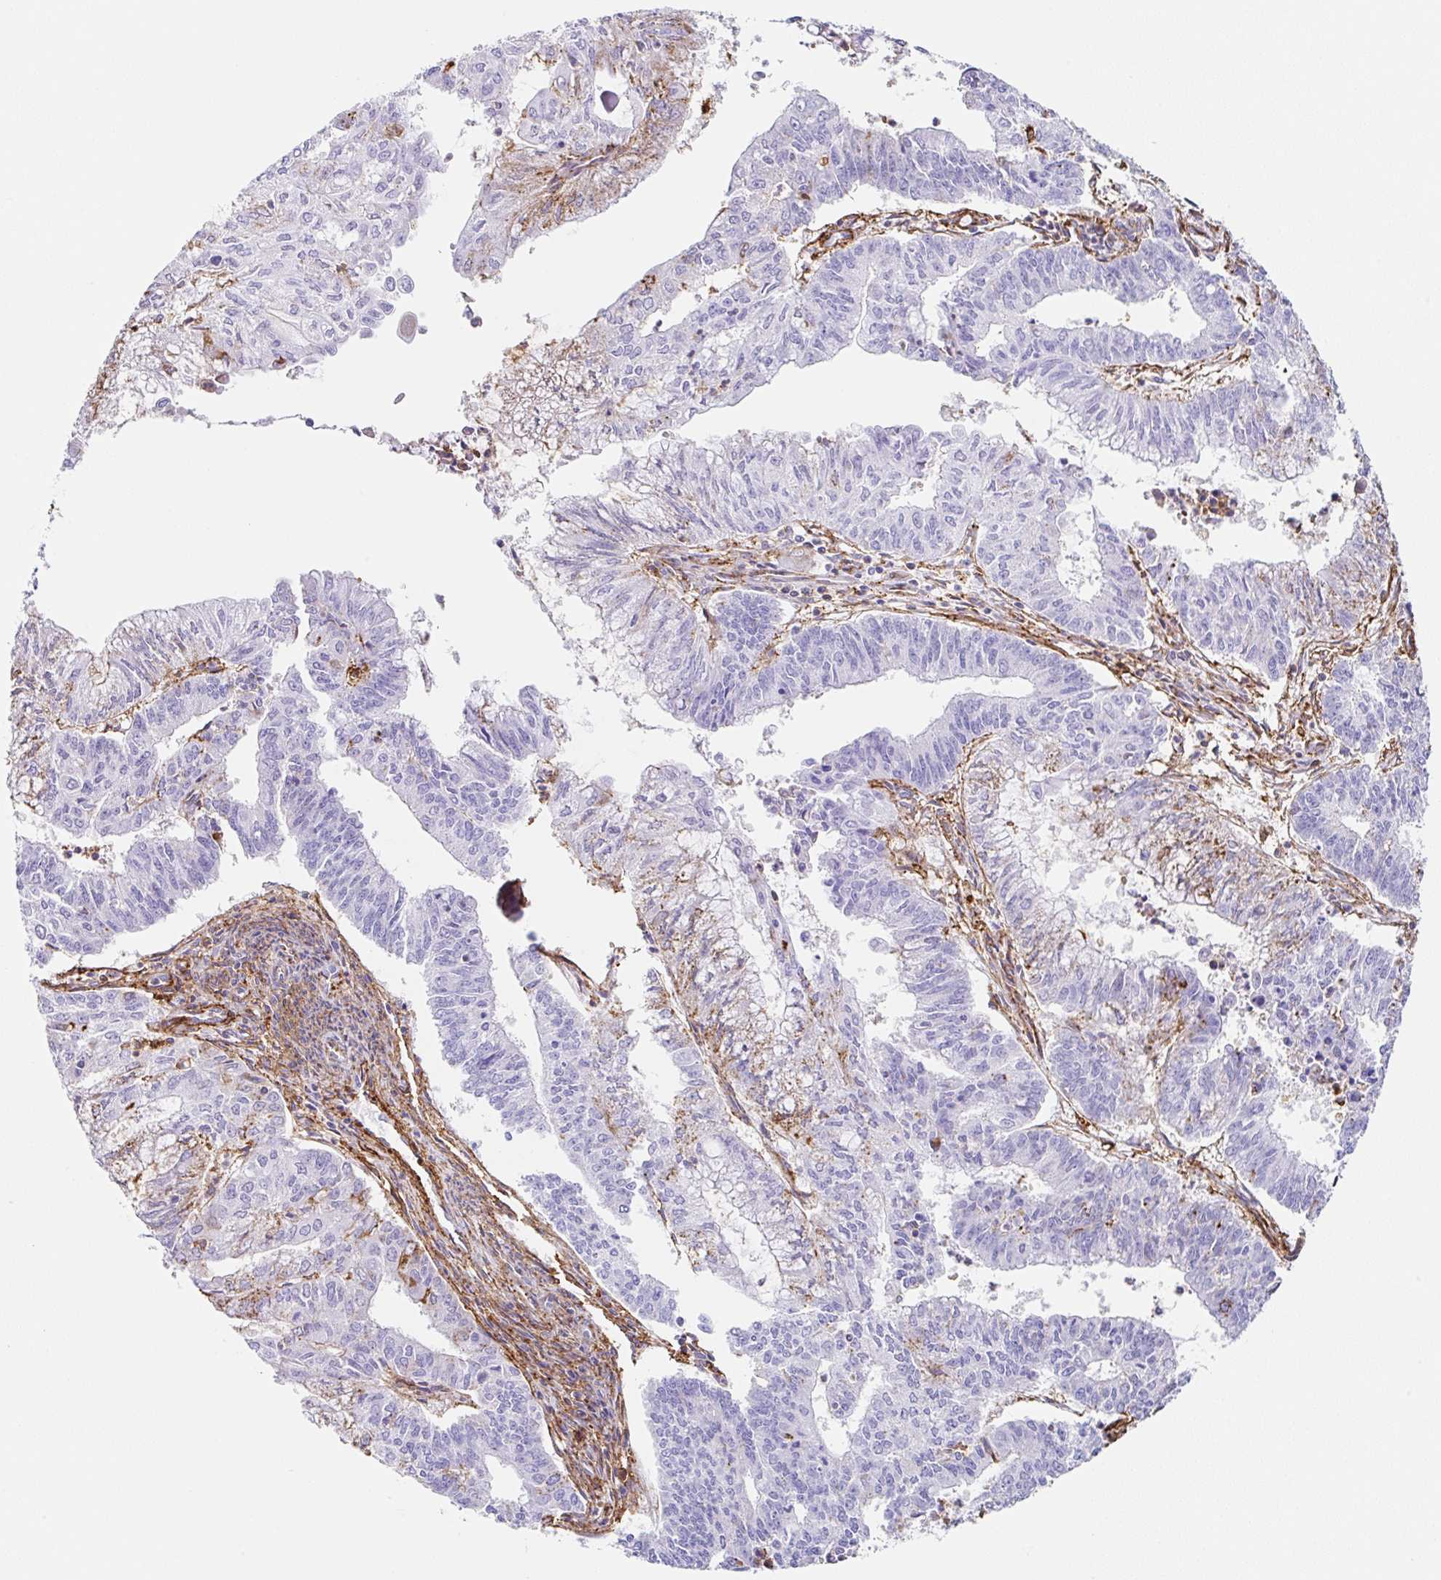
{"staining": {"intensity": "negative", "quantity": "none", "location": "none"}, "tissue": "endometrial cancer", "cell_type": "Tumor cells", "image_type": "cancer", "snomed": [{"axis": "morphology", "description": "Adenocarcinoma, NOS"}, {"axis": "topography", "description": "Endometrium"}], "caption": "Protein analysis of endometrial cancer demonstrates no significant positivity in tumor cells. (Stains: DAB (3,3'-diaminobenzidine) immunohistochemistry (IHC) with hematoxylin counter stain, Microscopy: brightfield microscopy at high magnification).", "gene": "MTTP", "patient": {"sex": "female", "age": 61}}